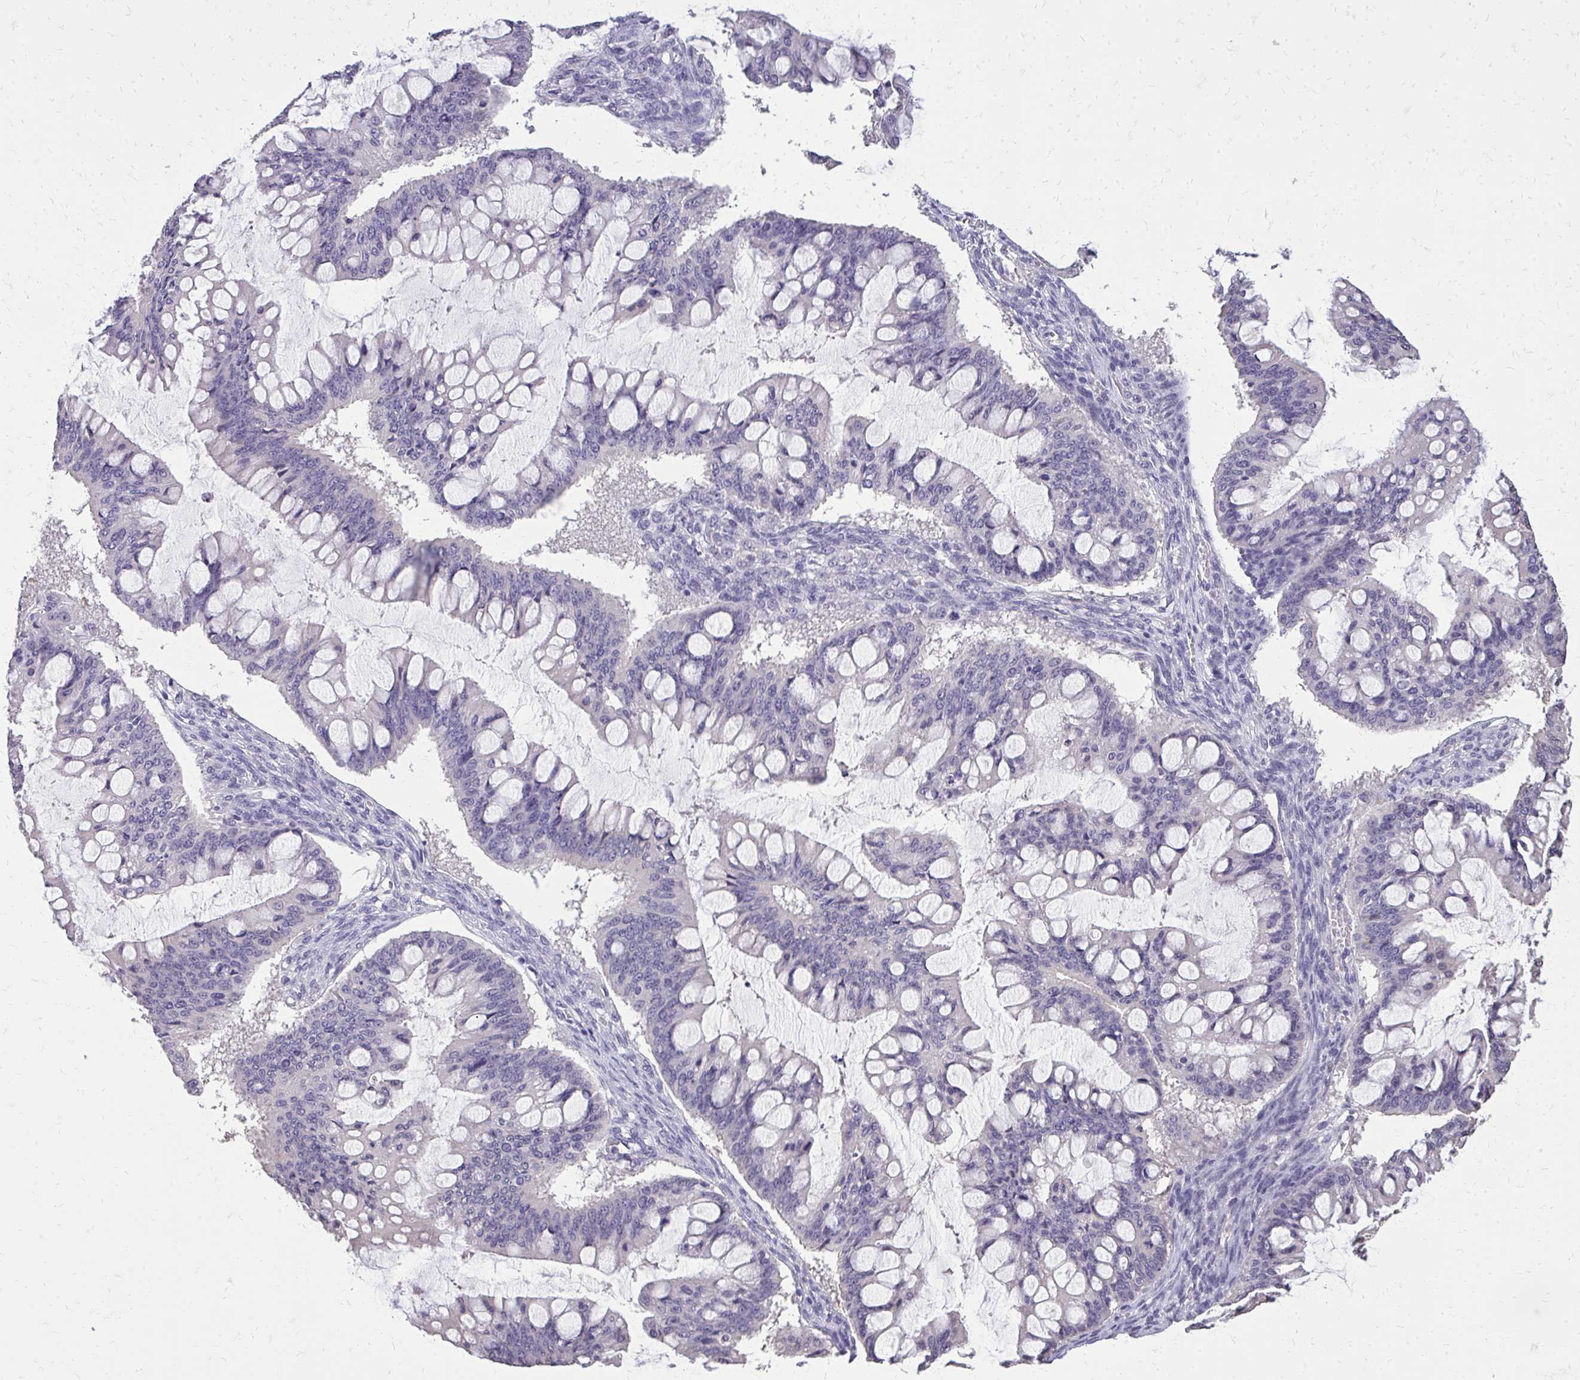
{"staining": {"intensity": "negative", "quantity": "none", "location": "none"}, "tissue": "ovarian cancer", "cell_type": "Tumor cells", "image_type": "cancer", "snomed": [{"axis": "morphology", "description": "Cystadenocarcinoma, mucinous, NOS"}, {"axis": "topography", "description": "Ovary"}], "caption": "The photomicrograph demonstrates no staining of tumor cells in mucinous cystadenocarcinoma (ovarian).", "gene": "AKAP5", "patient": {"sex": "female", "age": 73}}